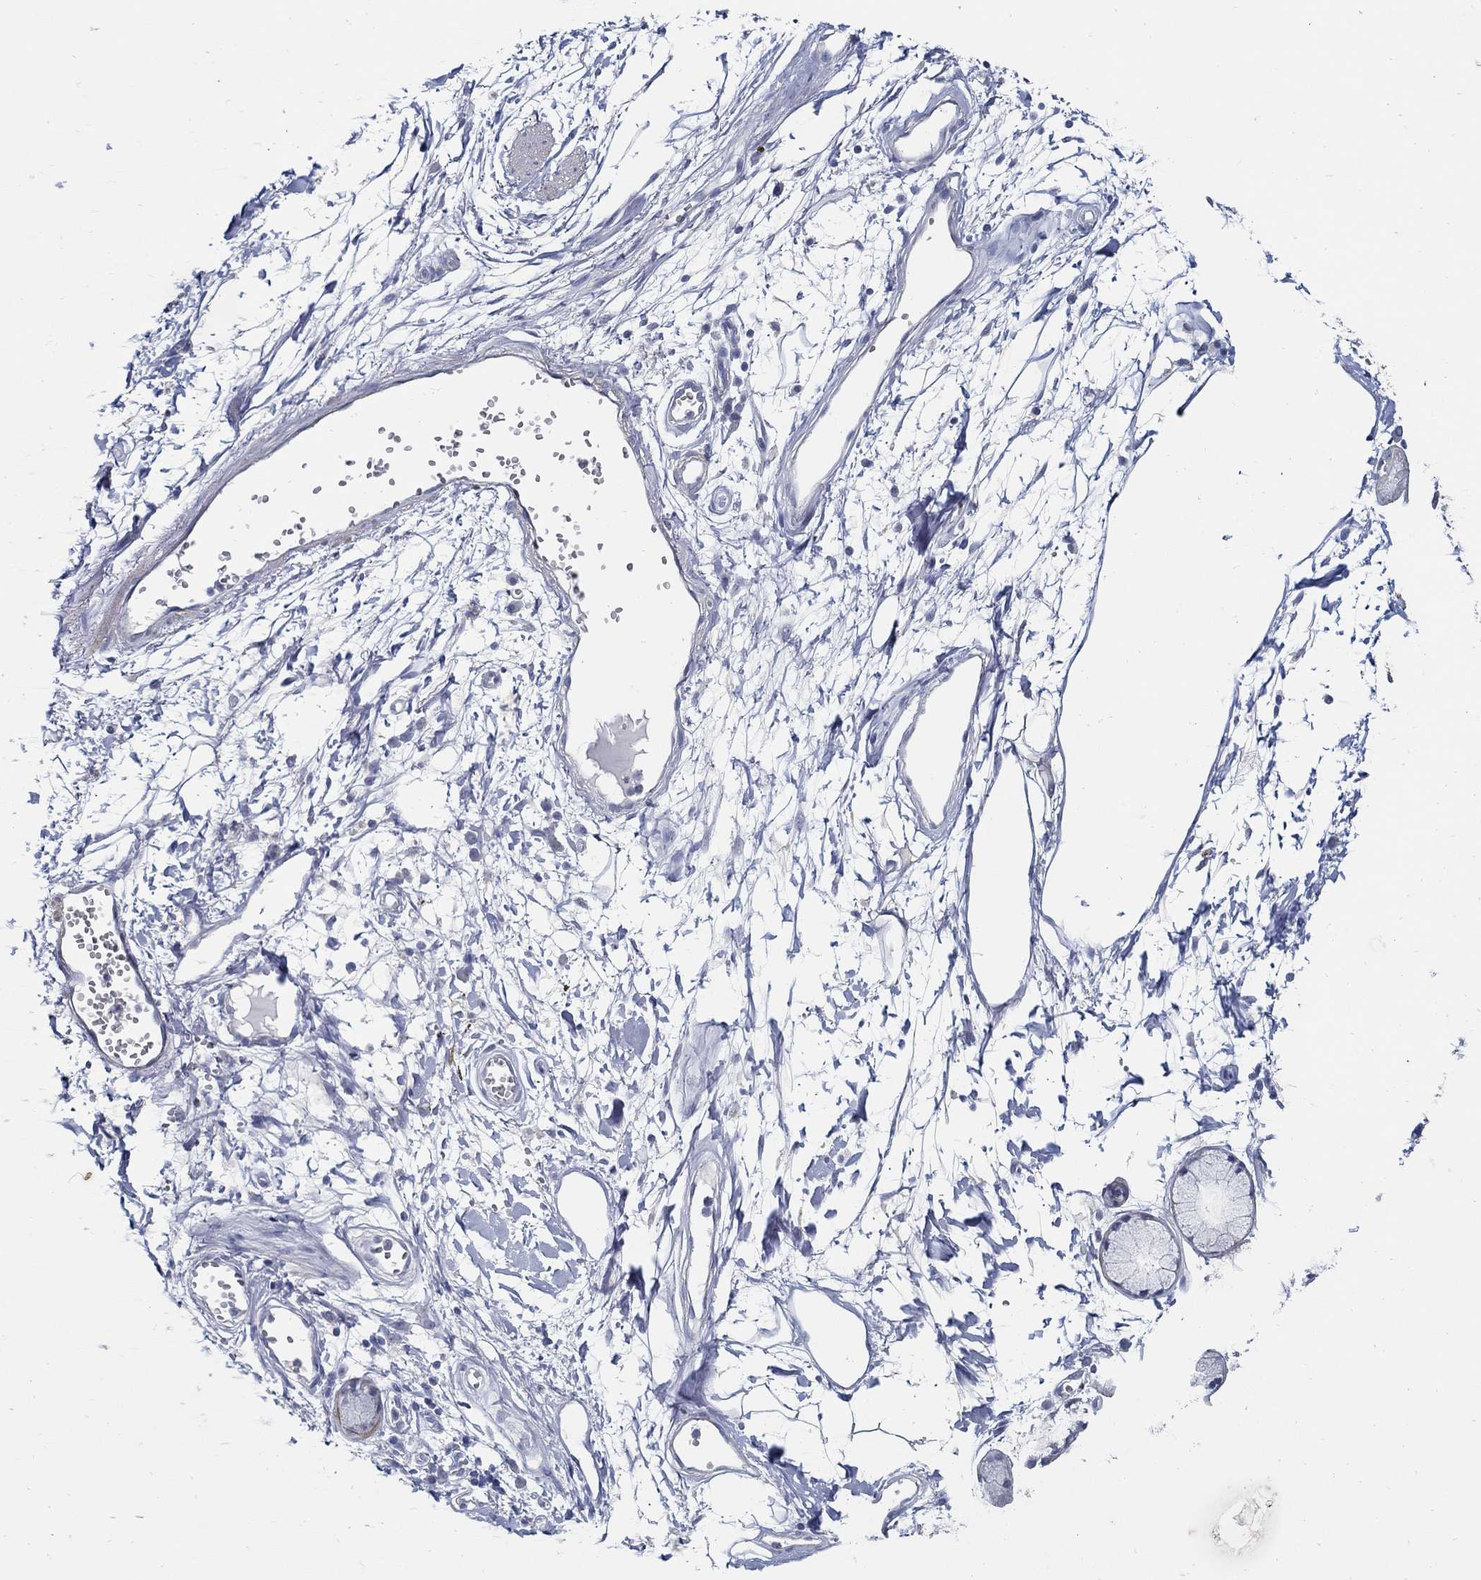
{"staining": {"intensity": "negative", "quantity": "none", "location": "none"}, "tissue": "adipose tissue", "cell_type": "Adipocytes", "image_type": "normal", "snomed": [{"axis": "morphology", "description": "Normal tissue, NOS"}, {"axis": "morphology", "description": "Squamous cell carcinoma, NOS"}, {"axis": "topography", "description": "Cartilage tissue"}, {"axis": "topography", "description": "Lung"}], "caption": "This is a photomicrograph of immunohistochemistry (IHC) staining of normal adipose tissue, which shows no expression in adipocytes. Brightfield microscopy of immunohistochemistry stained with DAB (brown) and hematoxylin (blue), captured at high magnification.", "gene": "USP29", "patient": {"sex": "male", "age": 66}}